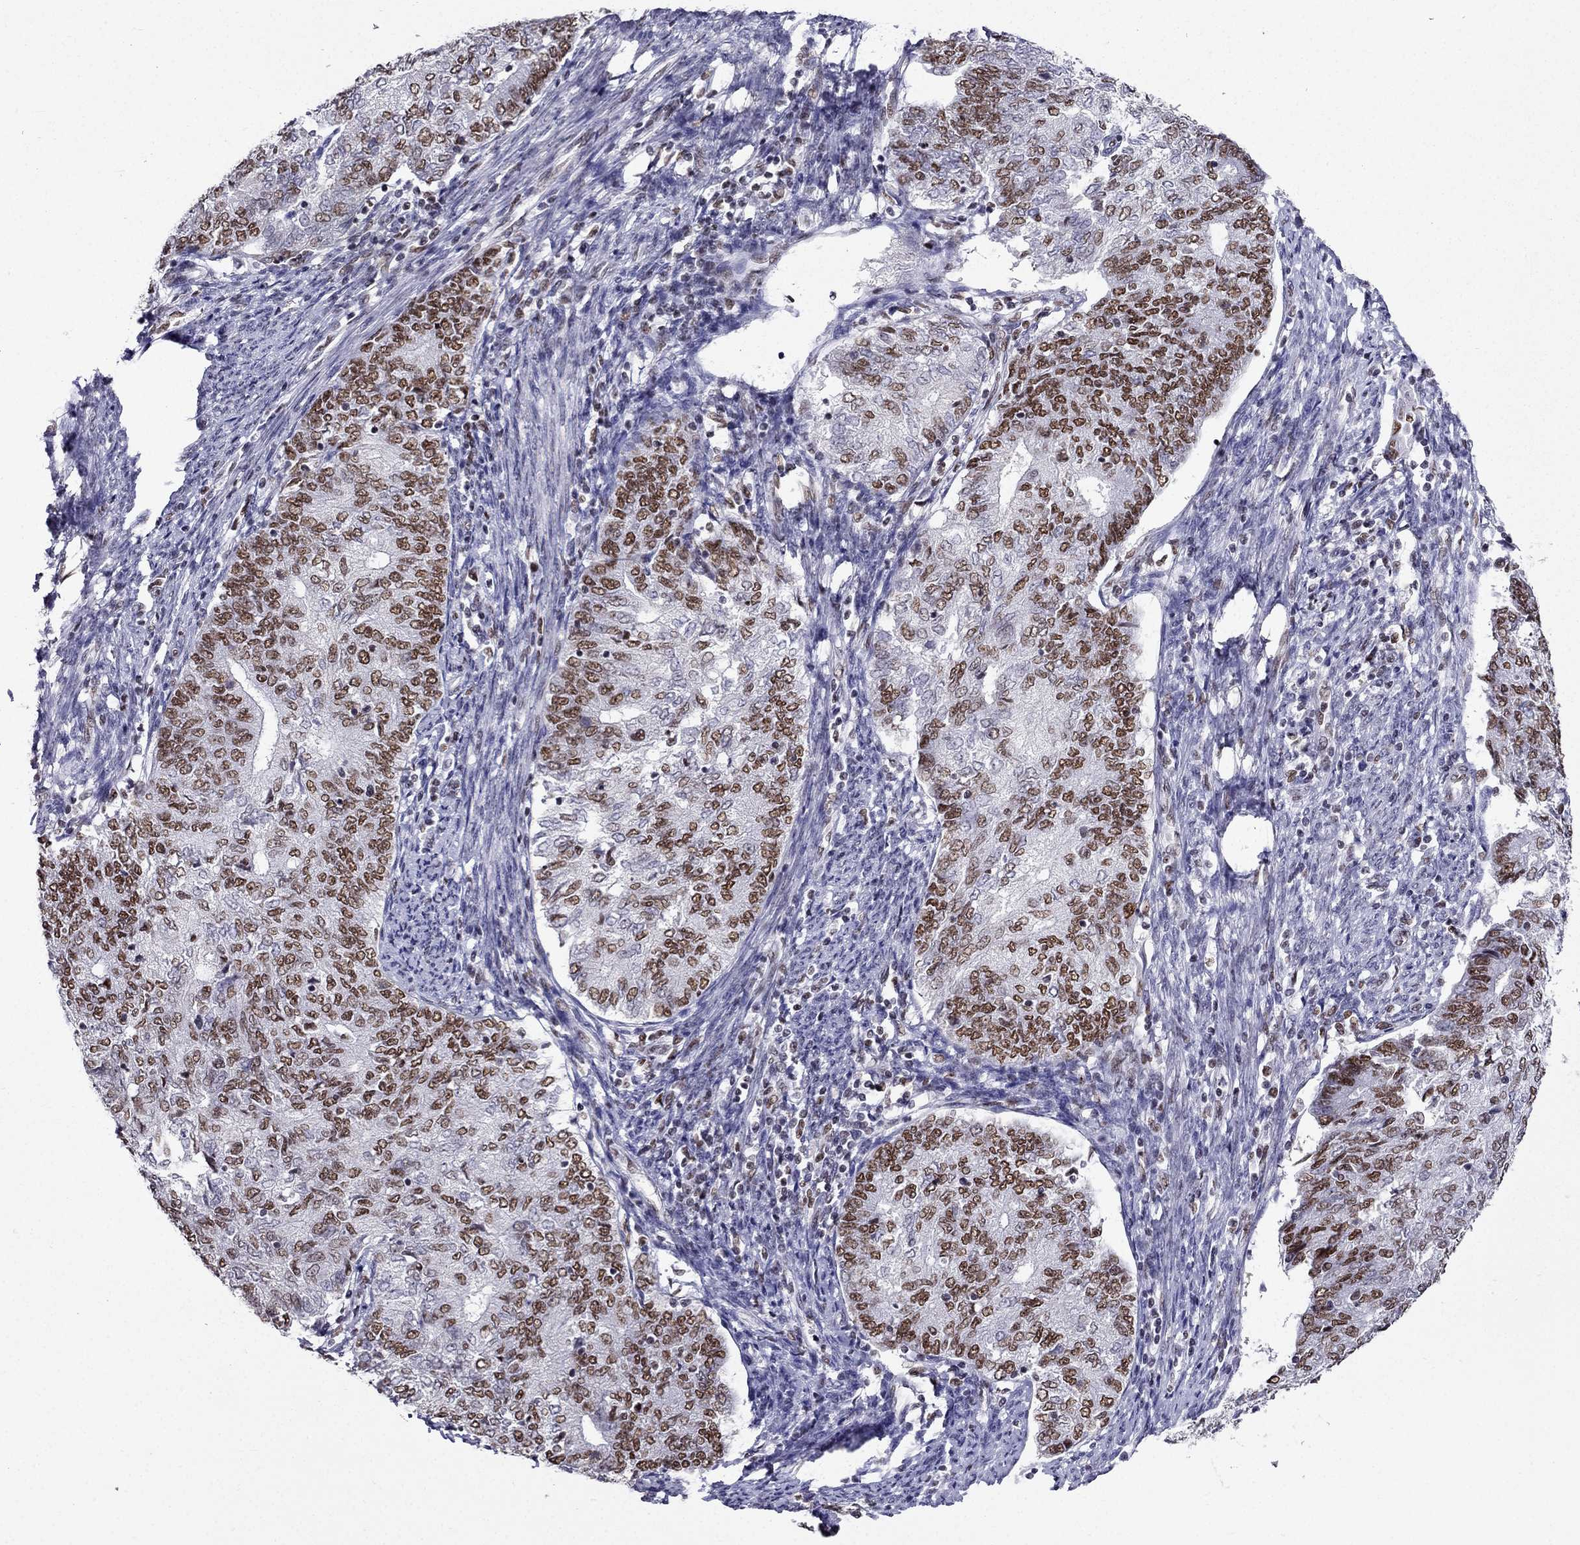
{"staining": {"intensity": "strong", "quantity": "25%-75%", "location": "nuclear"}, "tissue": "endometrial cancer", "cell_type": "Tumor cells", "image_type": "cancer", "snomed": [{"axis": "morphology", "description": "Adenocarcinoma, NOS"}, {"axis": "topography", "description": "Endometrium"}], "caption": "There is high levels of strong nuclear expression in tumor cells of adenocarcinoma (endometrial), as demonstrated by immunohistochemical staining (brown color).", "gene": "ZNF420", "patient": {"sex": "female", "age": 65}}